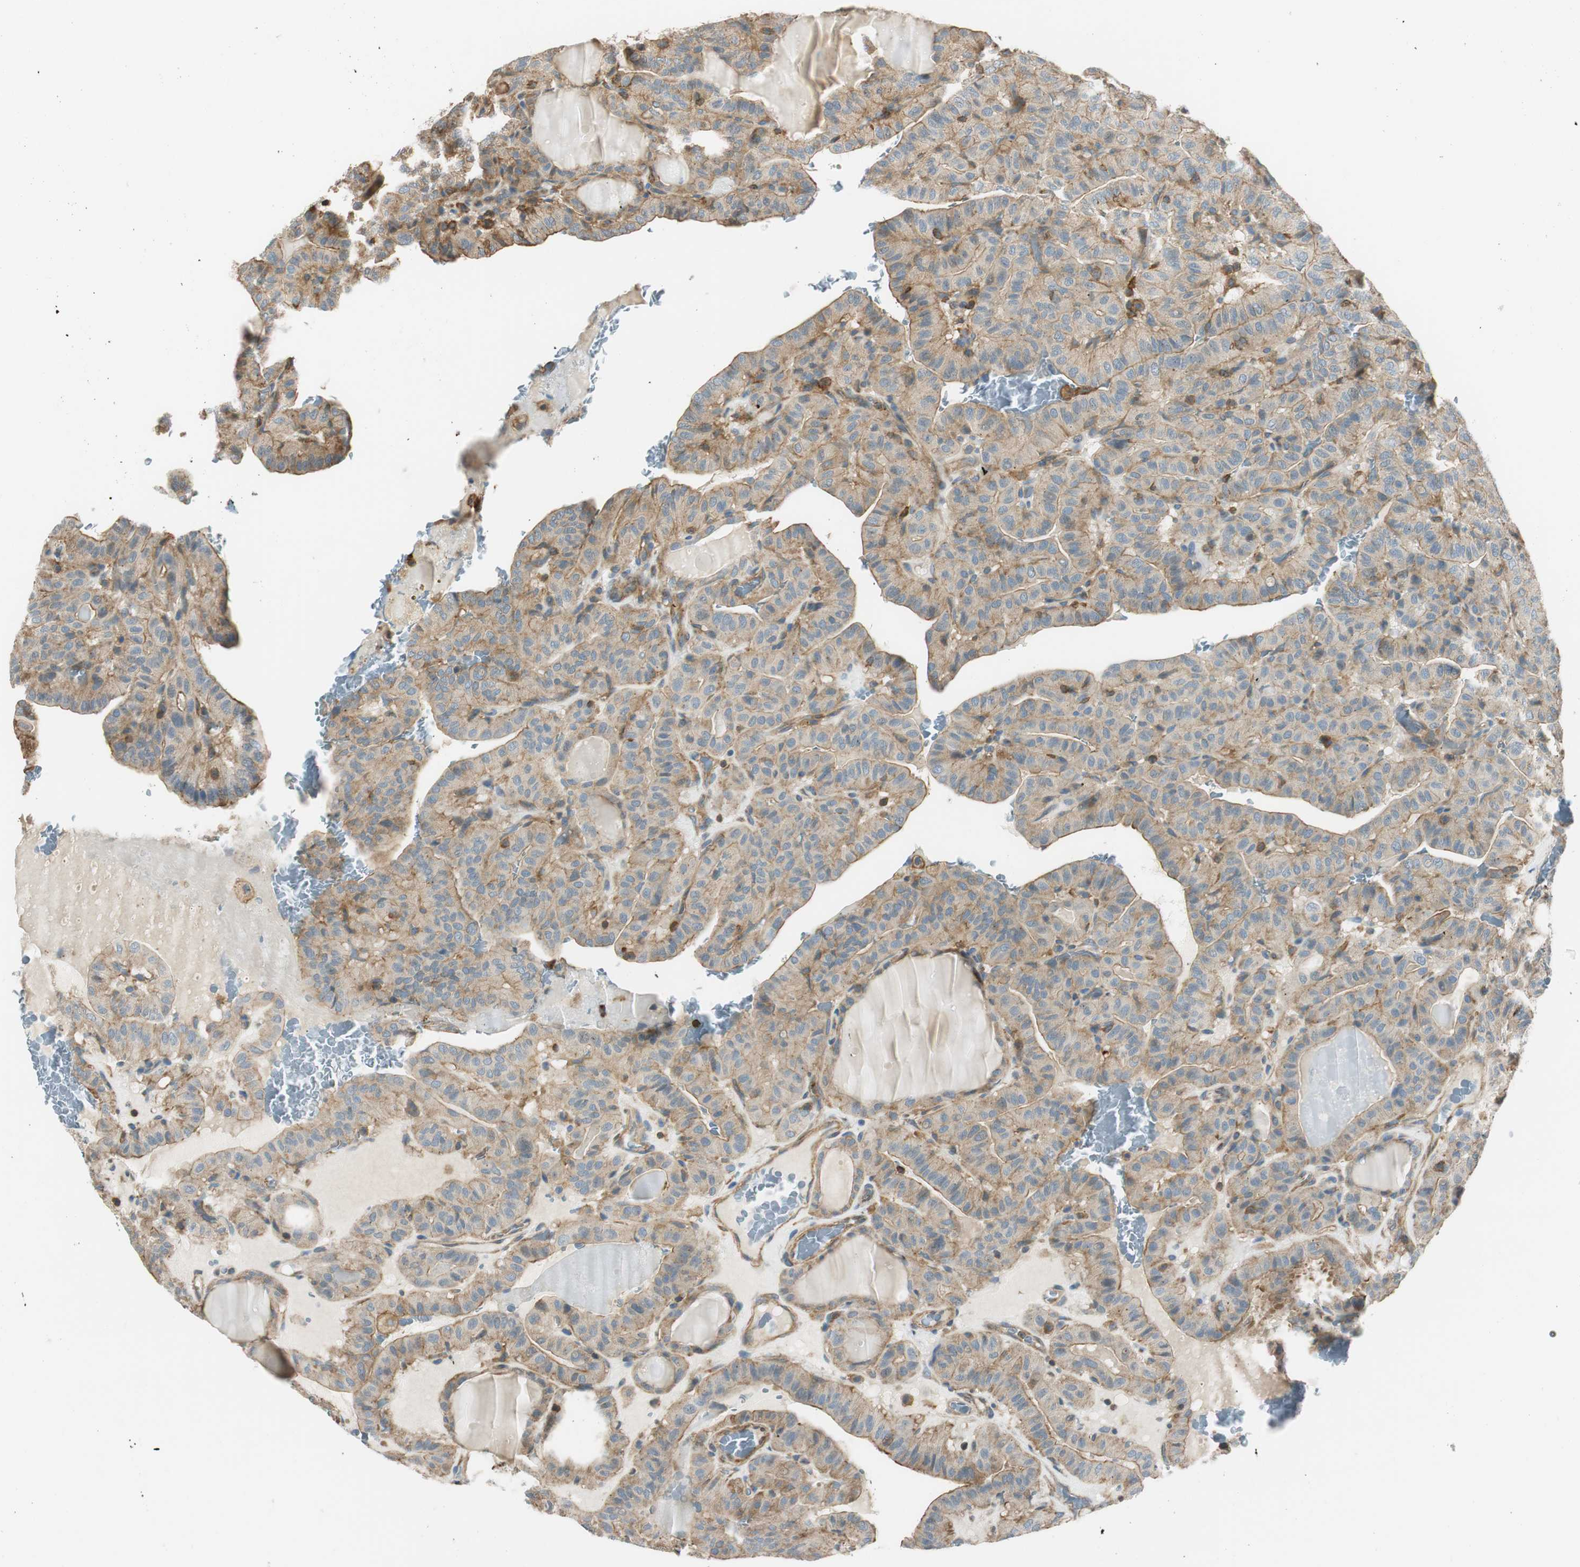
{"staining": {"intensity": "moderate", "quantity": ">75%", "location": "cytoplasmic/membranous"}, "tissue": "thyroid cancer", "cell_type": "Tumor cells", "image_type": "cancer", "snomed": [{"axis": "morphology", "description": "Papillary adenocarcinoma, NOS"}, {"axis": "topography", "description": "Thyroid gland"}], "caption": "IHC photomicrograph of neoplastic tissue: thyroid papillary adenocarcinoma stained using immunohistochemistry (IHC) displays medium levels of moderate protein expression localized specifically in the cytoplasmic/membranous of tumor cells, appearing as a cytoplasmic/membranous brown color.", "gene": "PI4K2B", "patient": {"sex": "male", "age": 77}}